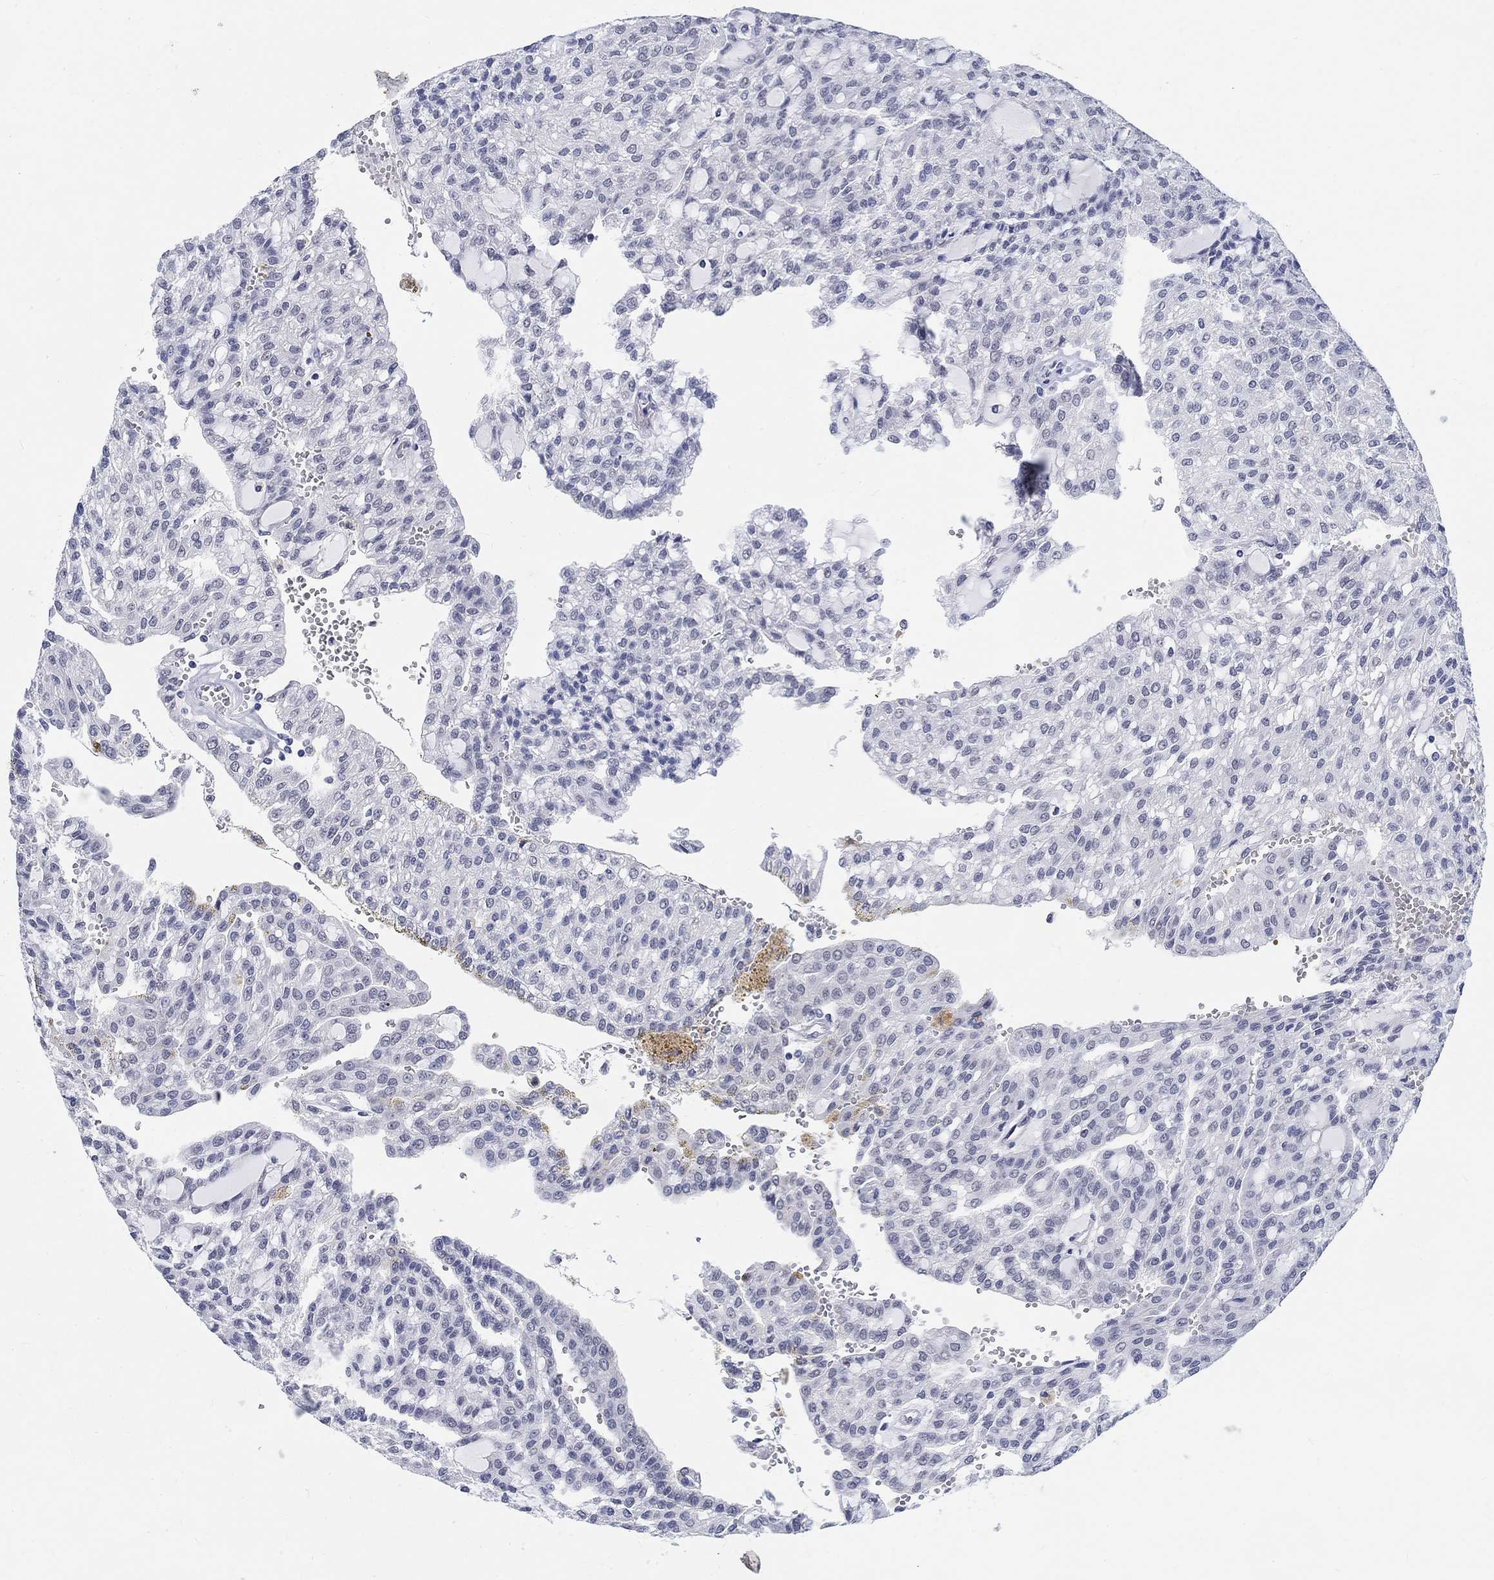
{"staining": {"intensity": "negative", "quantity": "none", "location": "none"}, "tissue": "renal cancer", "cell_type": "Tumor cells", "image_type": "cancer", "snomed": [{"axis": "morphology", "description": "Adenocarcinoma, NOS"}, {"axis": "topography", "description": "Kidney"}], "caption": "IHC image of renal adenocarcinoma stained for a protein (brown), which shows no positivity in tumor cells. (DAB (3,3'-diaminobenzidine) immunohistochemistry visualized using brightfield microscopy, high magnification).", "gene": "ANKS1B", "patient": {"sex": "male", "age": 63}}